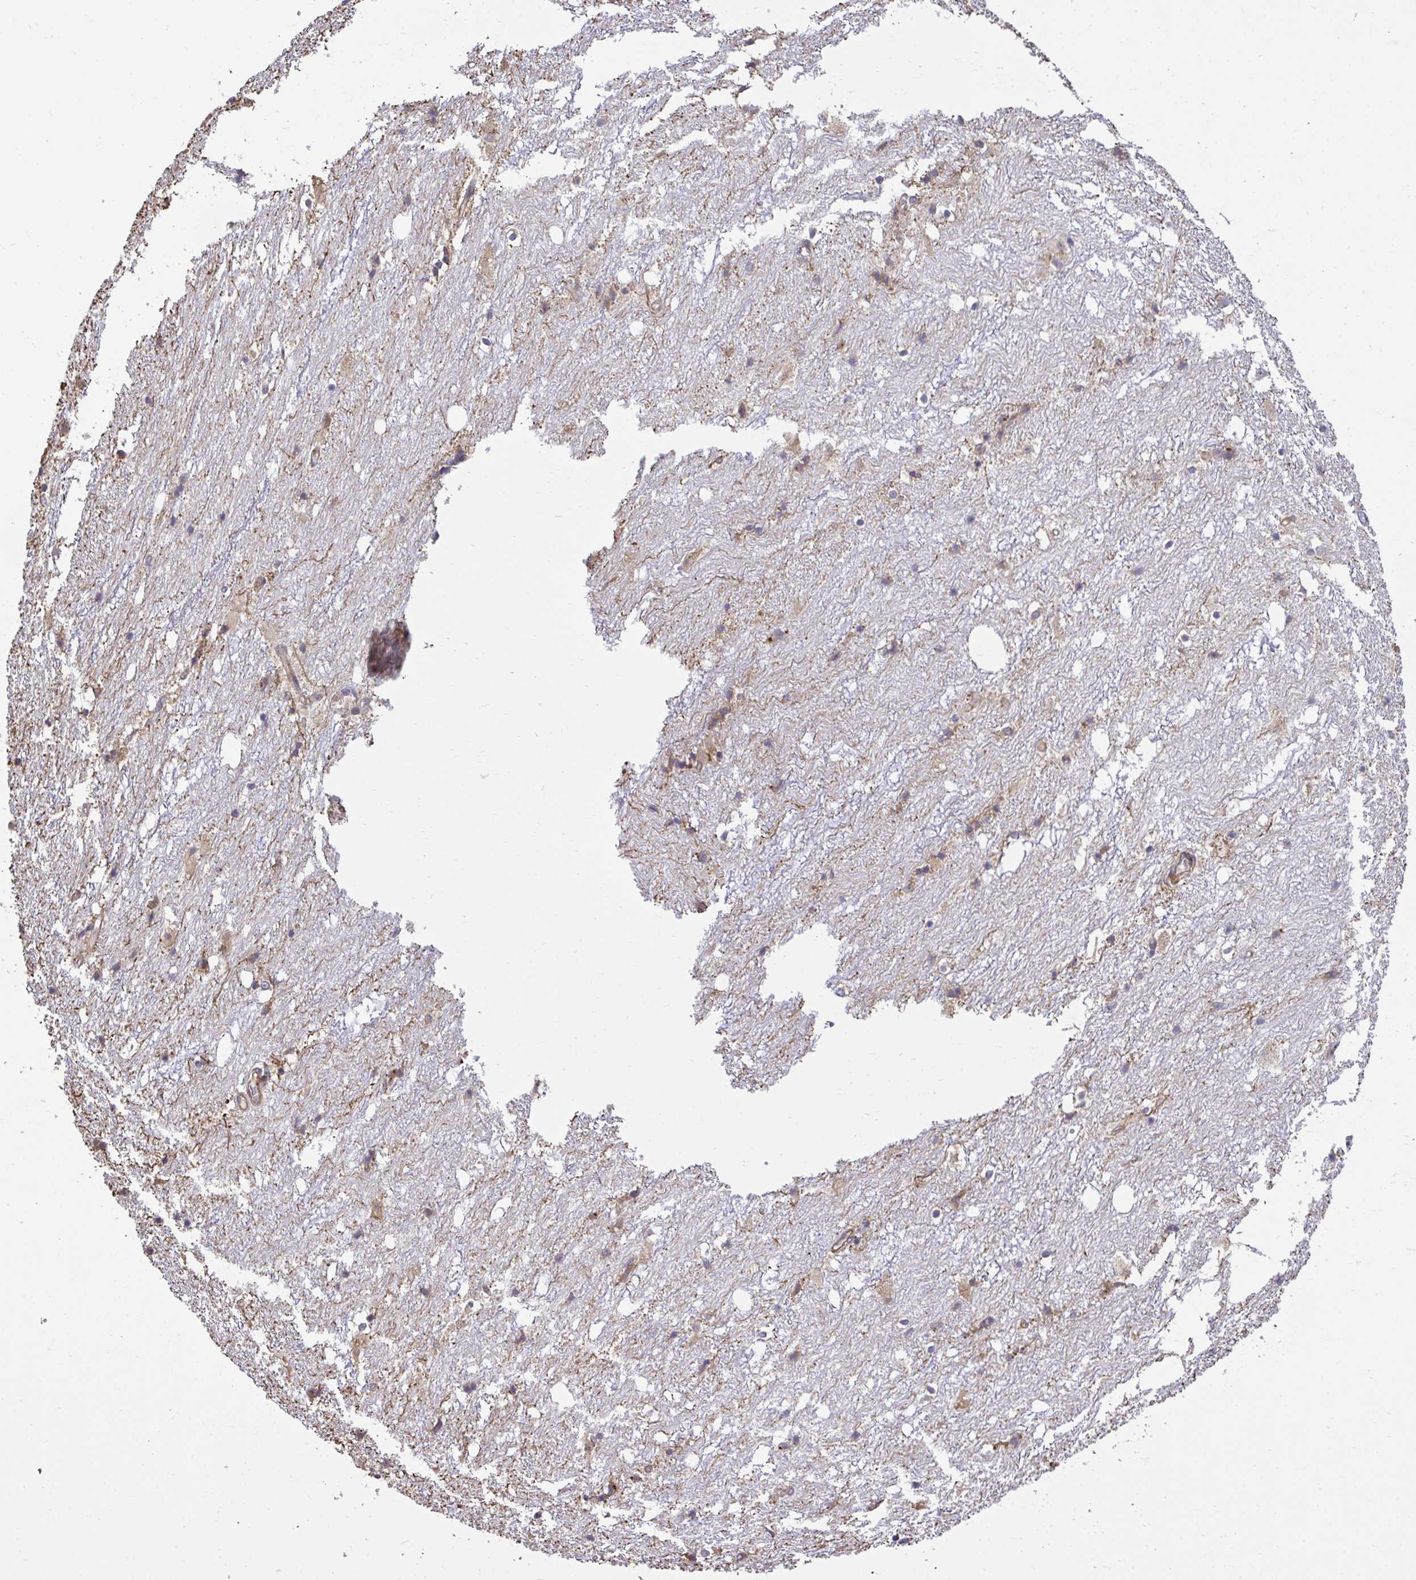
{"staining": {"intensity": "moderate", "quantity": "<25%", "location": "cytoplasmic/membranous"}, "tissue": "hippocampus", "cell_type": "Glial cells", "image_type": "normal", "snomed": [{"axis": "morphology", "description": "Normal tissue, NOS"}, {"axis": "topography", "description": "Hippocampus"}], "caption": "Hippocampus stained with immunohistochemistry (IHC) shows moderate cytoplasmic/membranous expression in approximately <25% of glial cells.", "gene": "RPS15", "patient": {"sex": "female", "age": 52}}